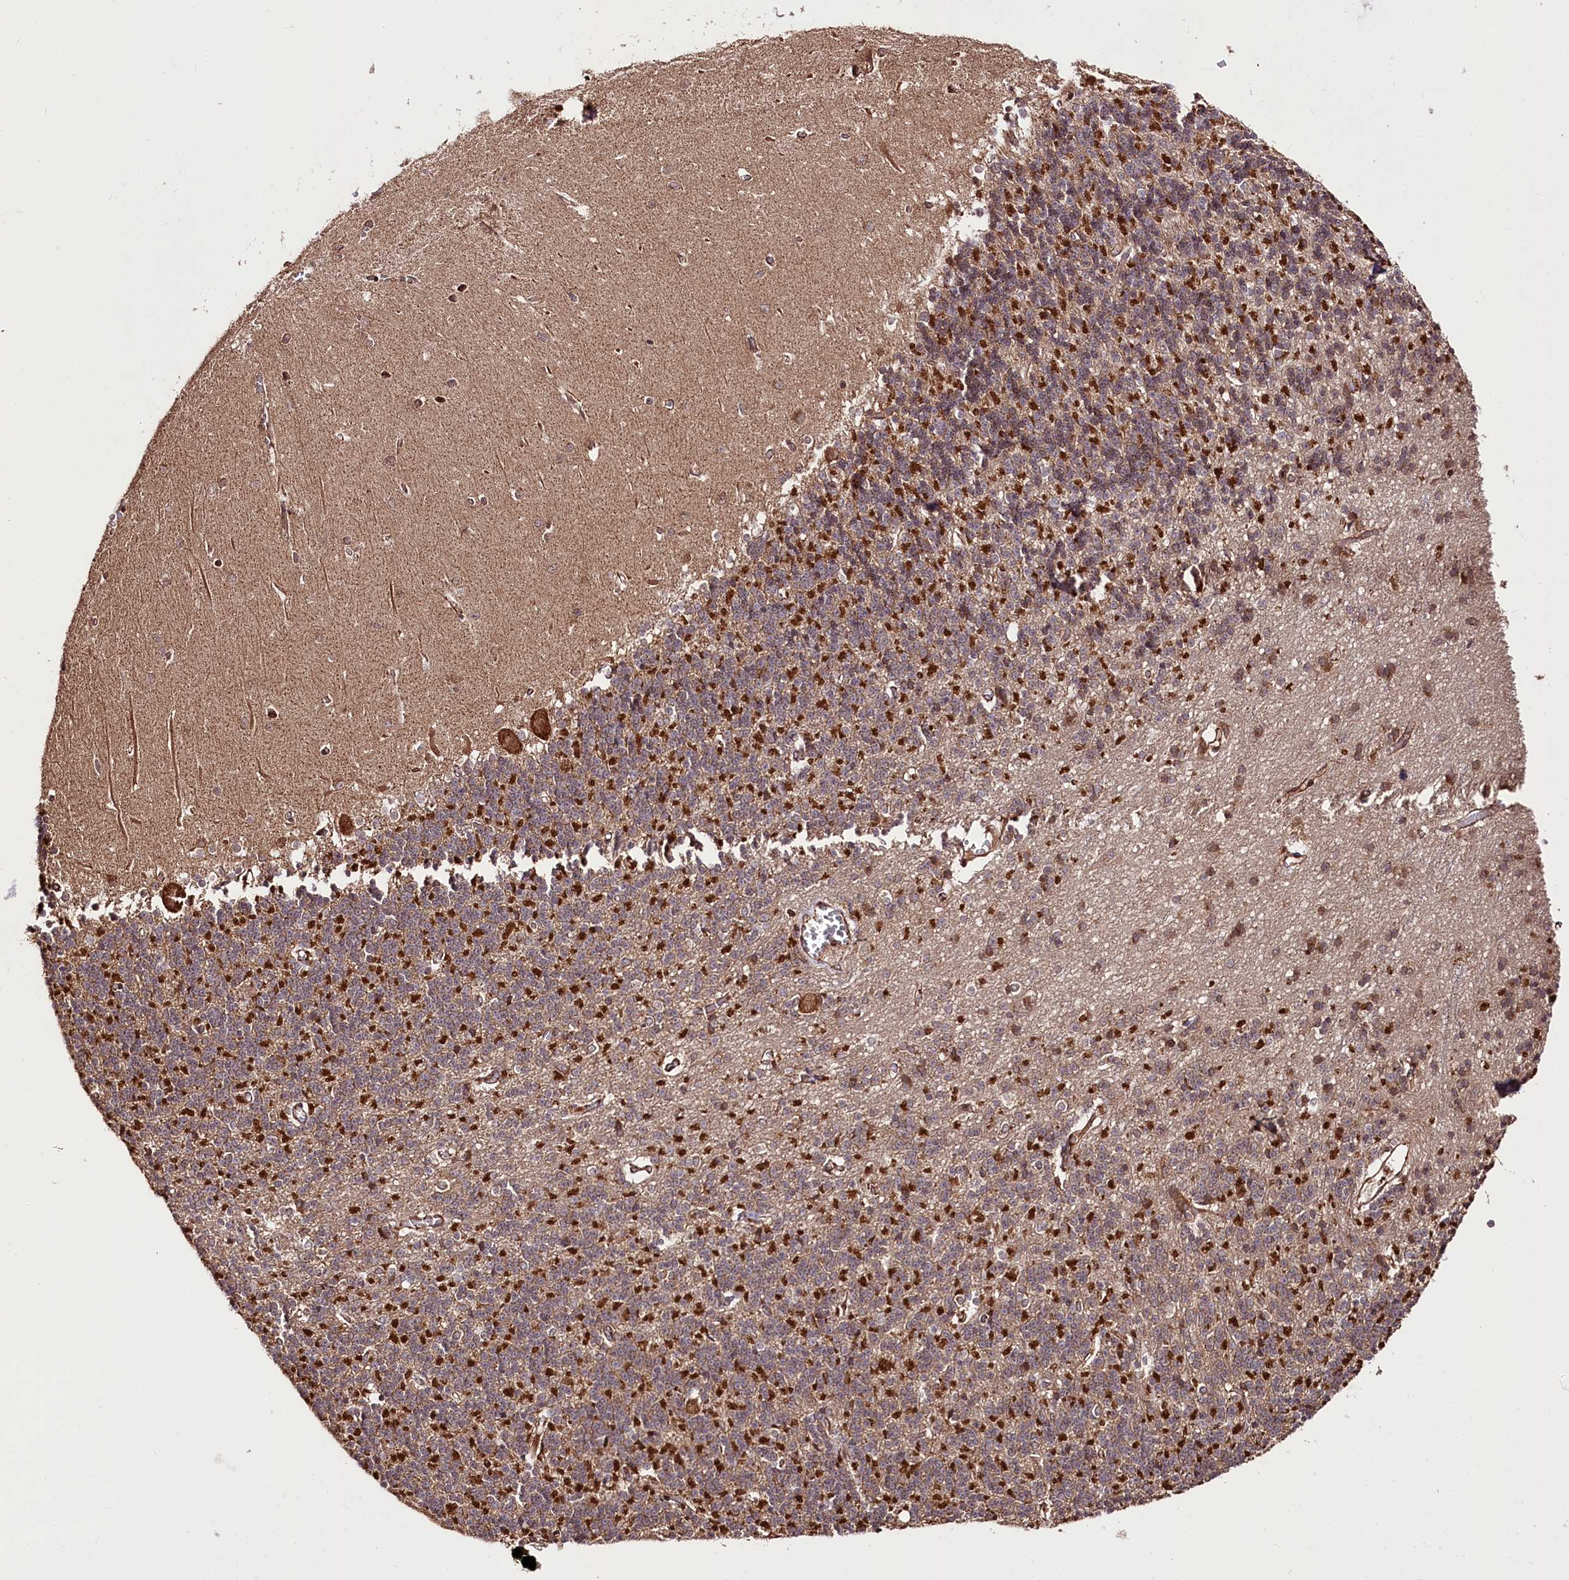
{"staining": {"intensity": "strong", "quantity": "25%-75%", "location": "cytoplasmic/membranous"}, "tissue": "cerebellum", "cell_type": "Cells in granular layer", "image_type": "normal", "snomed": [{"axis": "morphology", "description": "Normal tissue, NOS"}, {"axis": "topography", "description": "Cerebellum"}], "caption": "IHC histopathology image of benign cerebellum: human cerebellum stained using IHC demonstrates high levels of strong protein expression localized specifically in the cytoplasmic/membranous of cells in granular layer, appearing as a cytoplasmic/membranous brown color.", "gene": "DHX29", "patient": {"sex": "male", "age": 37}}